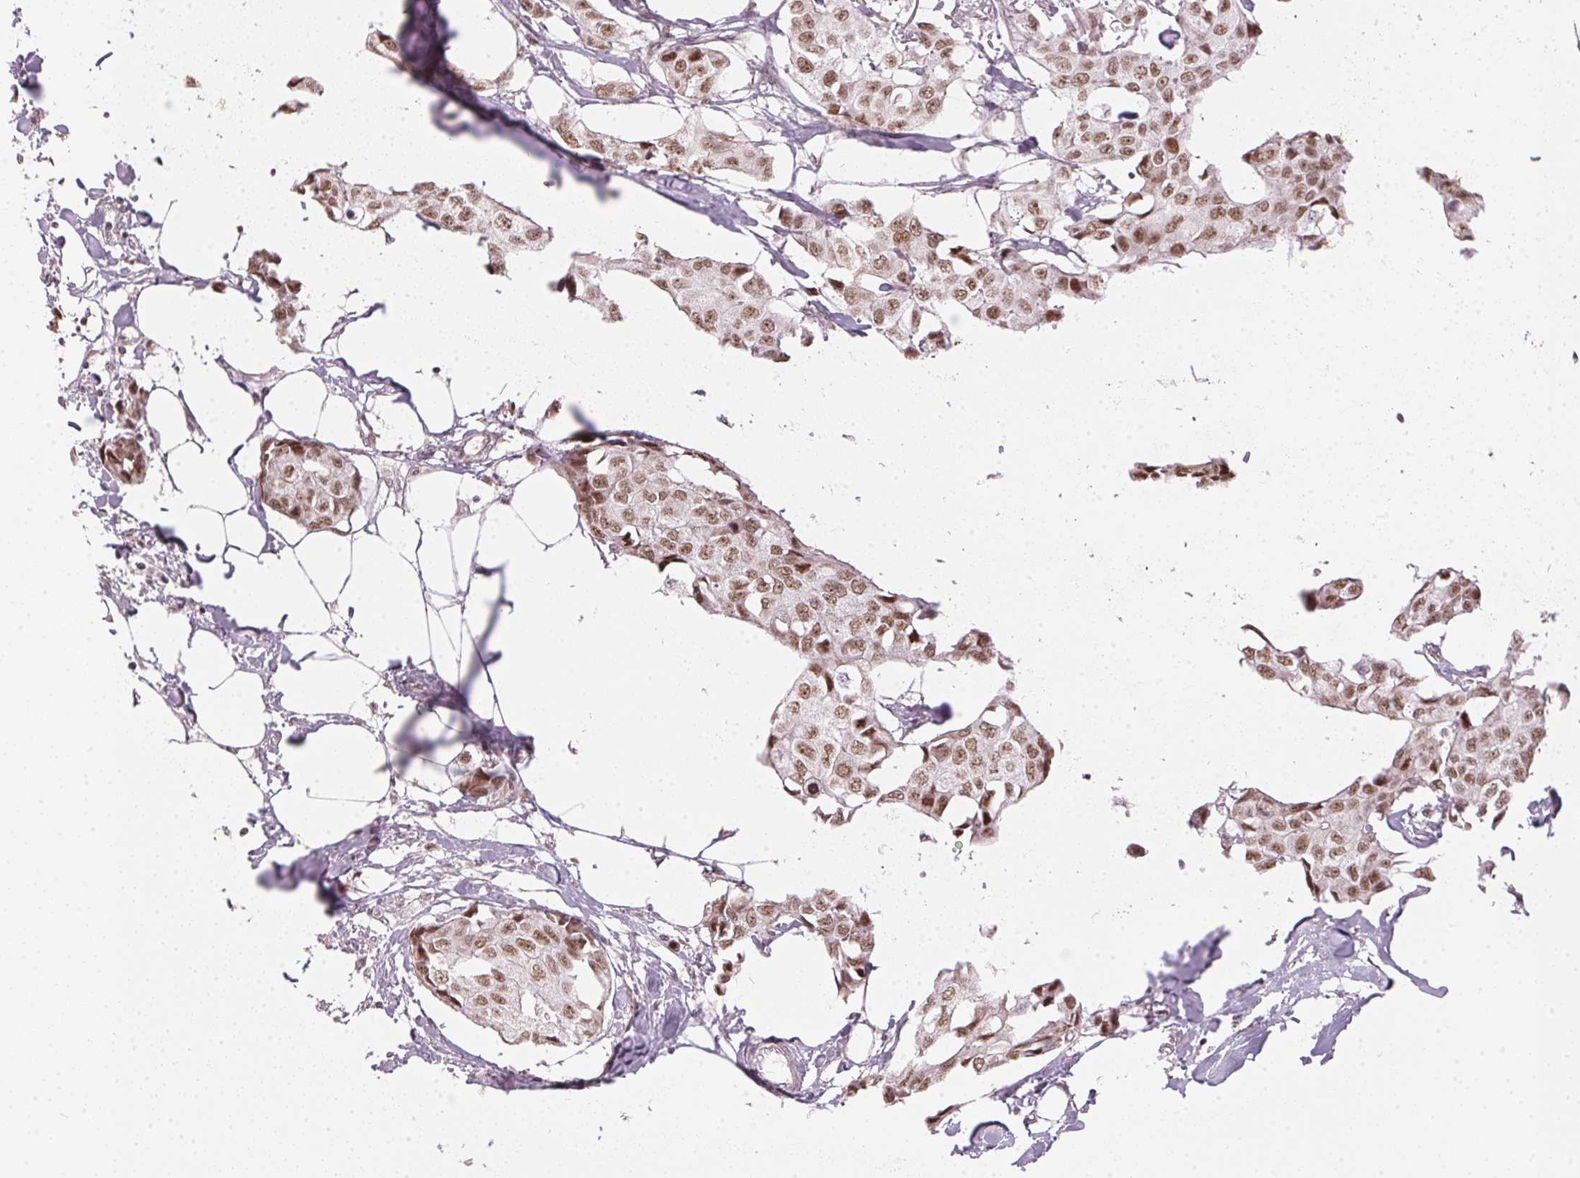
{"staining": {"intensity": "moderate", "quantity": ">75%", "location": "nuclear"}, "tissue": "breast cancer", "cell_type": "Tumor cells", "image_type": "cancer", "snomed": [{"axis": "morphology", "description": "Duct carcinoma"}, {"axis": "topography", "description": "Breast"}], "caption": "Immunohistochemical staining of intraductal carcinoma (breast) displays medium levels of moderate nuclear protein positivity in approximately >75% of tumor cells. (Brightfield microscopy of DAB IHC at high magnification).", "gene": "KAT6A", "patient": {"sex": "female", "age": 80}}